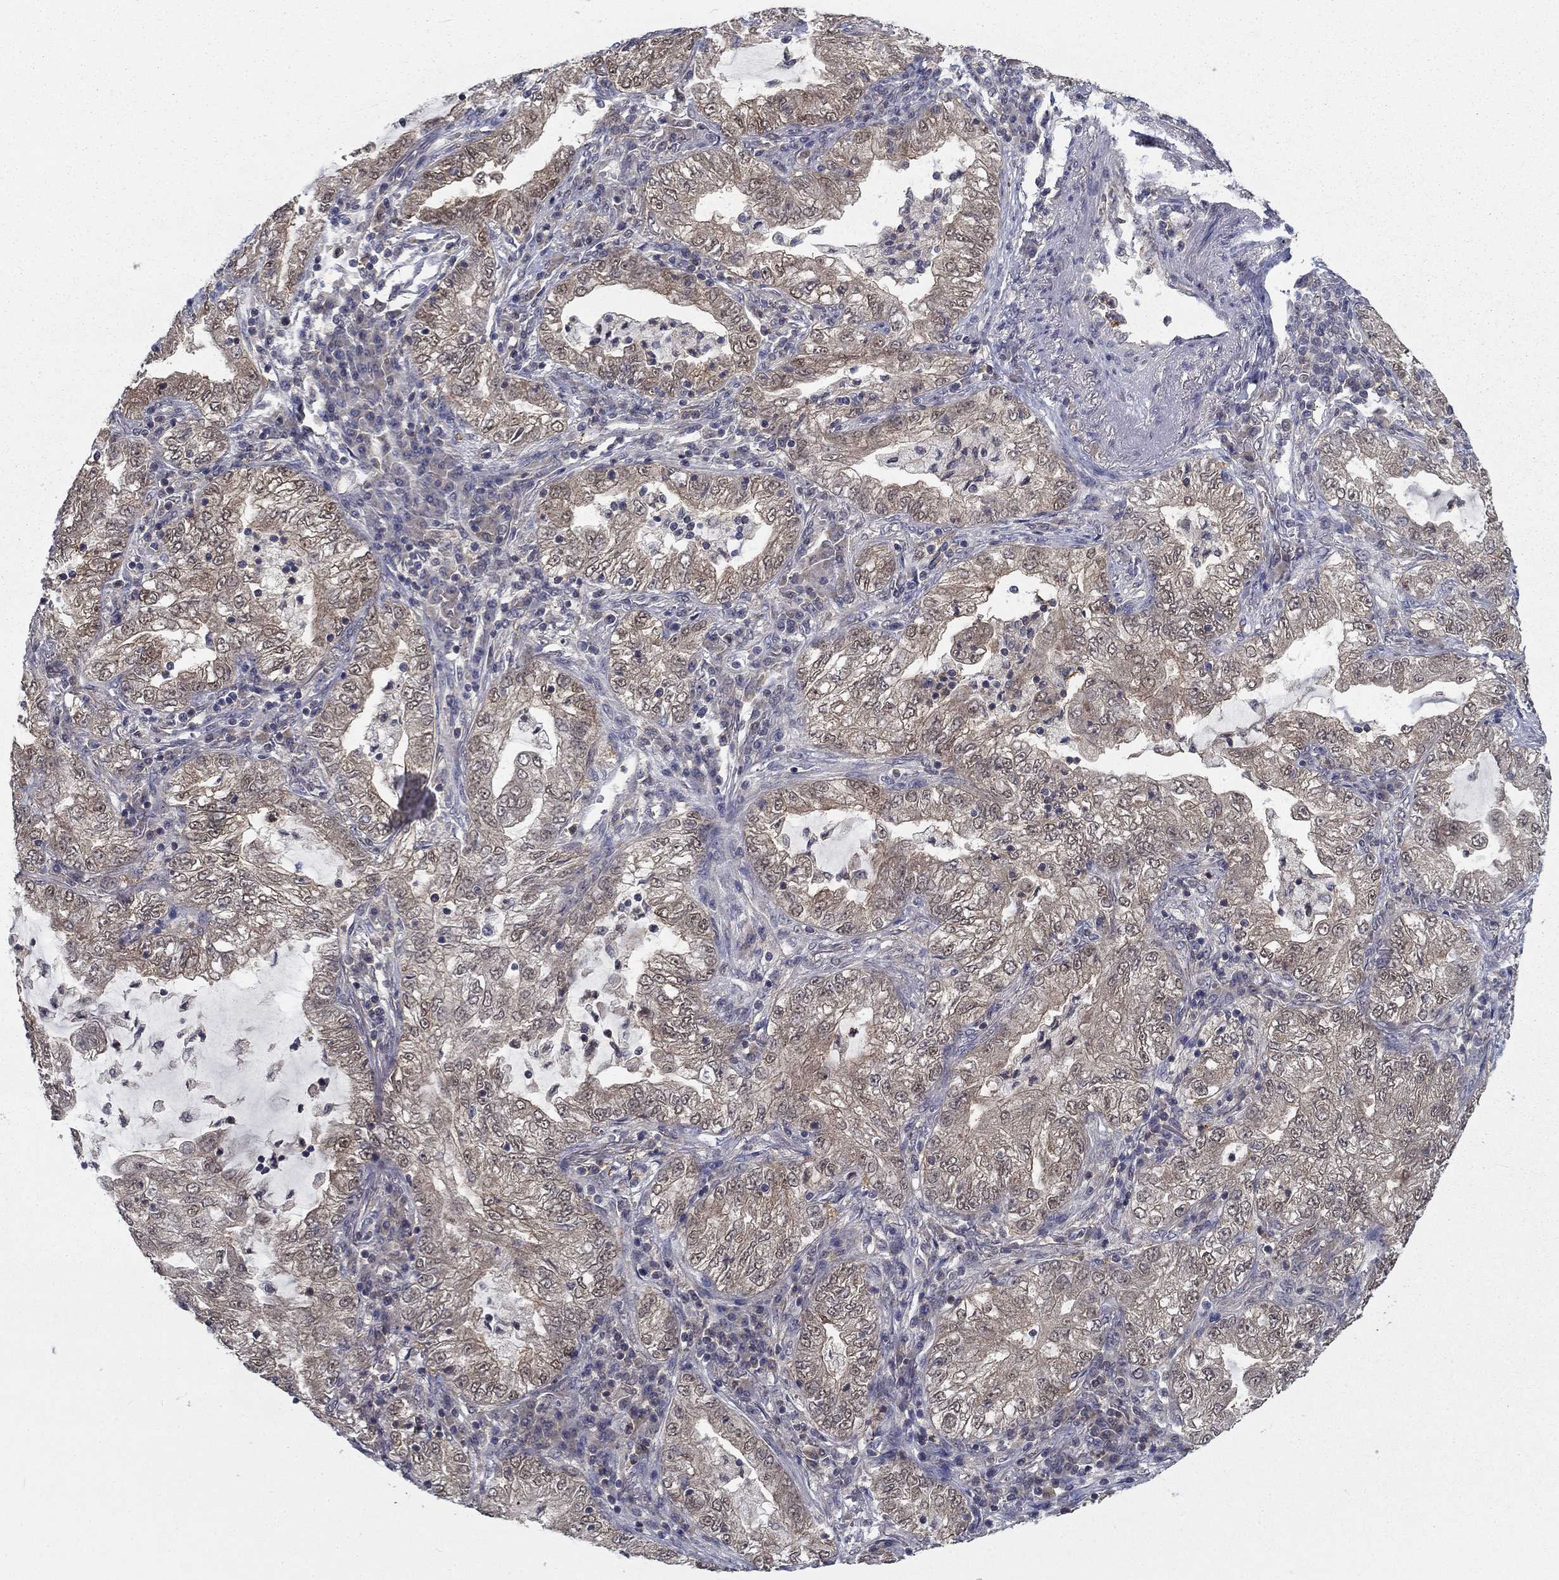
{"staining": {"intensity": "weak", "quantity": "<25%", "location": "cytoplasmic/membranous"}, "tissue": "lung cancer", "cell_type": "Tumor cells", "image_type": "cancer", "snomed": [{"axis": "morphology", "description": "Adenocarcinoma, NOS"}, {"axis": "topography", "description": "Lung"}], "caption": "IHC micrograph of neoplastic tissue: lung adenocarcinoma stained with DAB shows no significant protein expression in tumor cells.", "gene": "NIT2", "patient": {"sex": "female", "age": 73}}